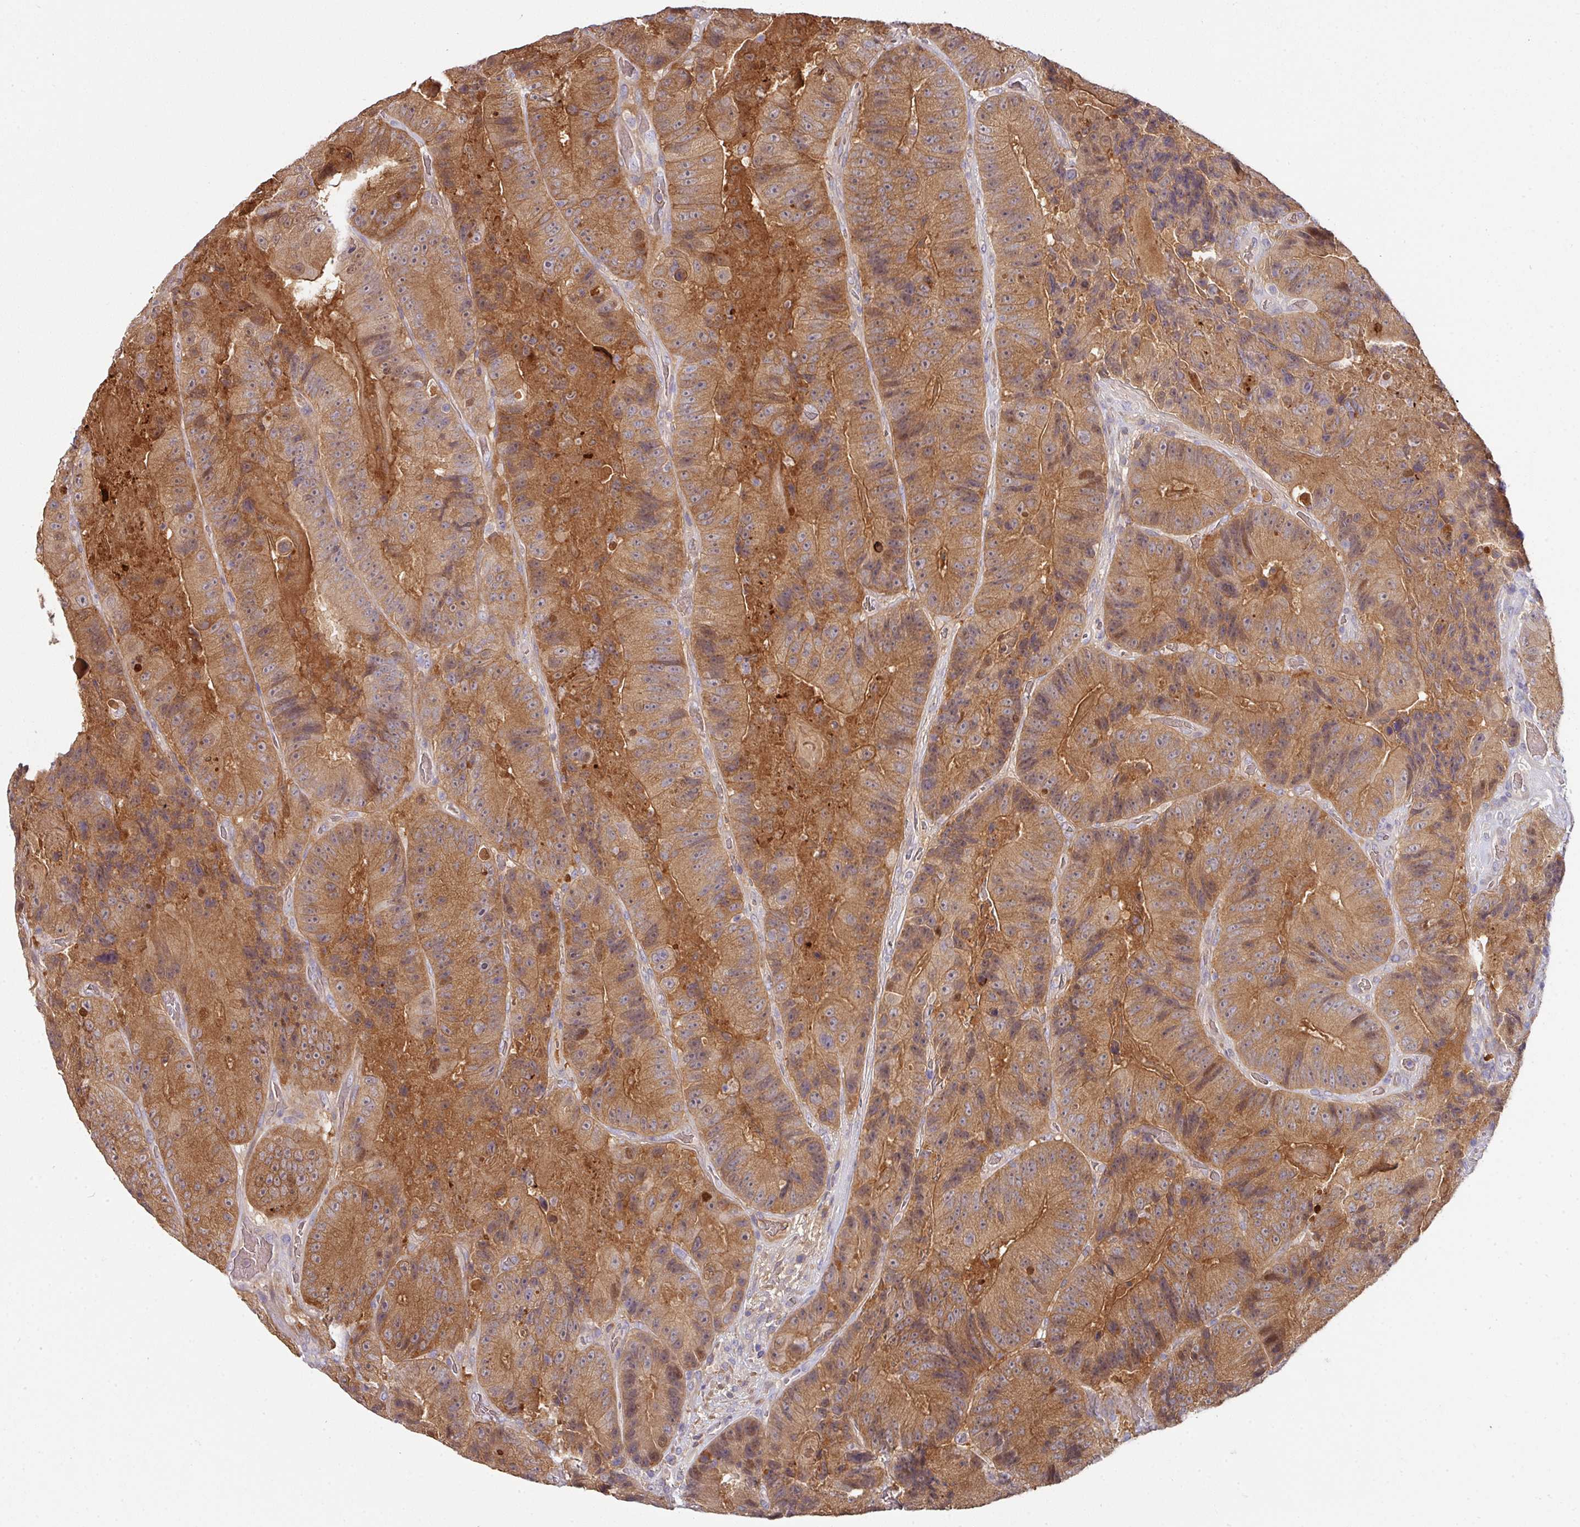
{"staining": {"intensity": "moderate", "quantity": ">75%", "location": "cytoplasmic/membranous"}, "tissue": "colorectal cancer", "cell_type": "Tumor cells", "image_type": "cancer", "snomed": [{"axis": "morphology", "description": "Adenocarcinoma, NOS"}, {"axis": "topography", "description": "Colon"}], "caption": "Colorectal adenocarcinoma tissue displays moderate cytoplasmic/membranous staining in about >75% of tumor cells", "gene": "SLAMF6", "patient": {"sex": "female", "age": 86}}